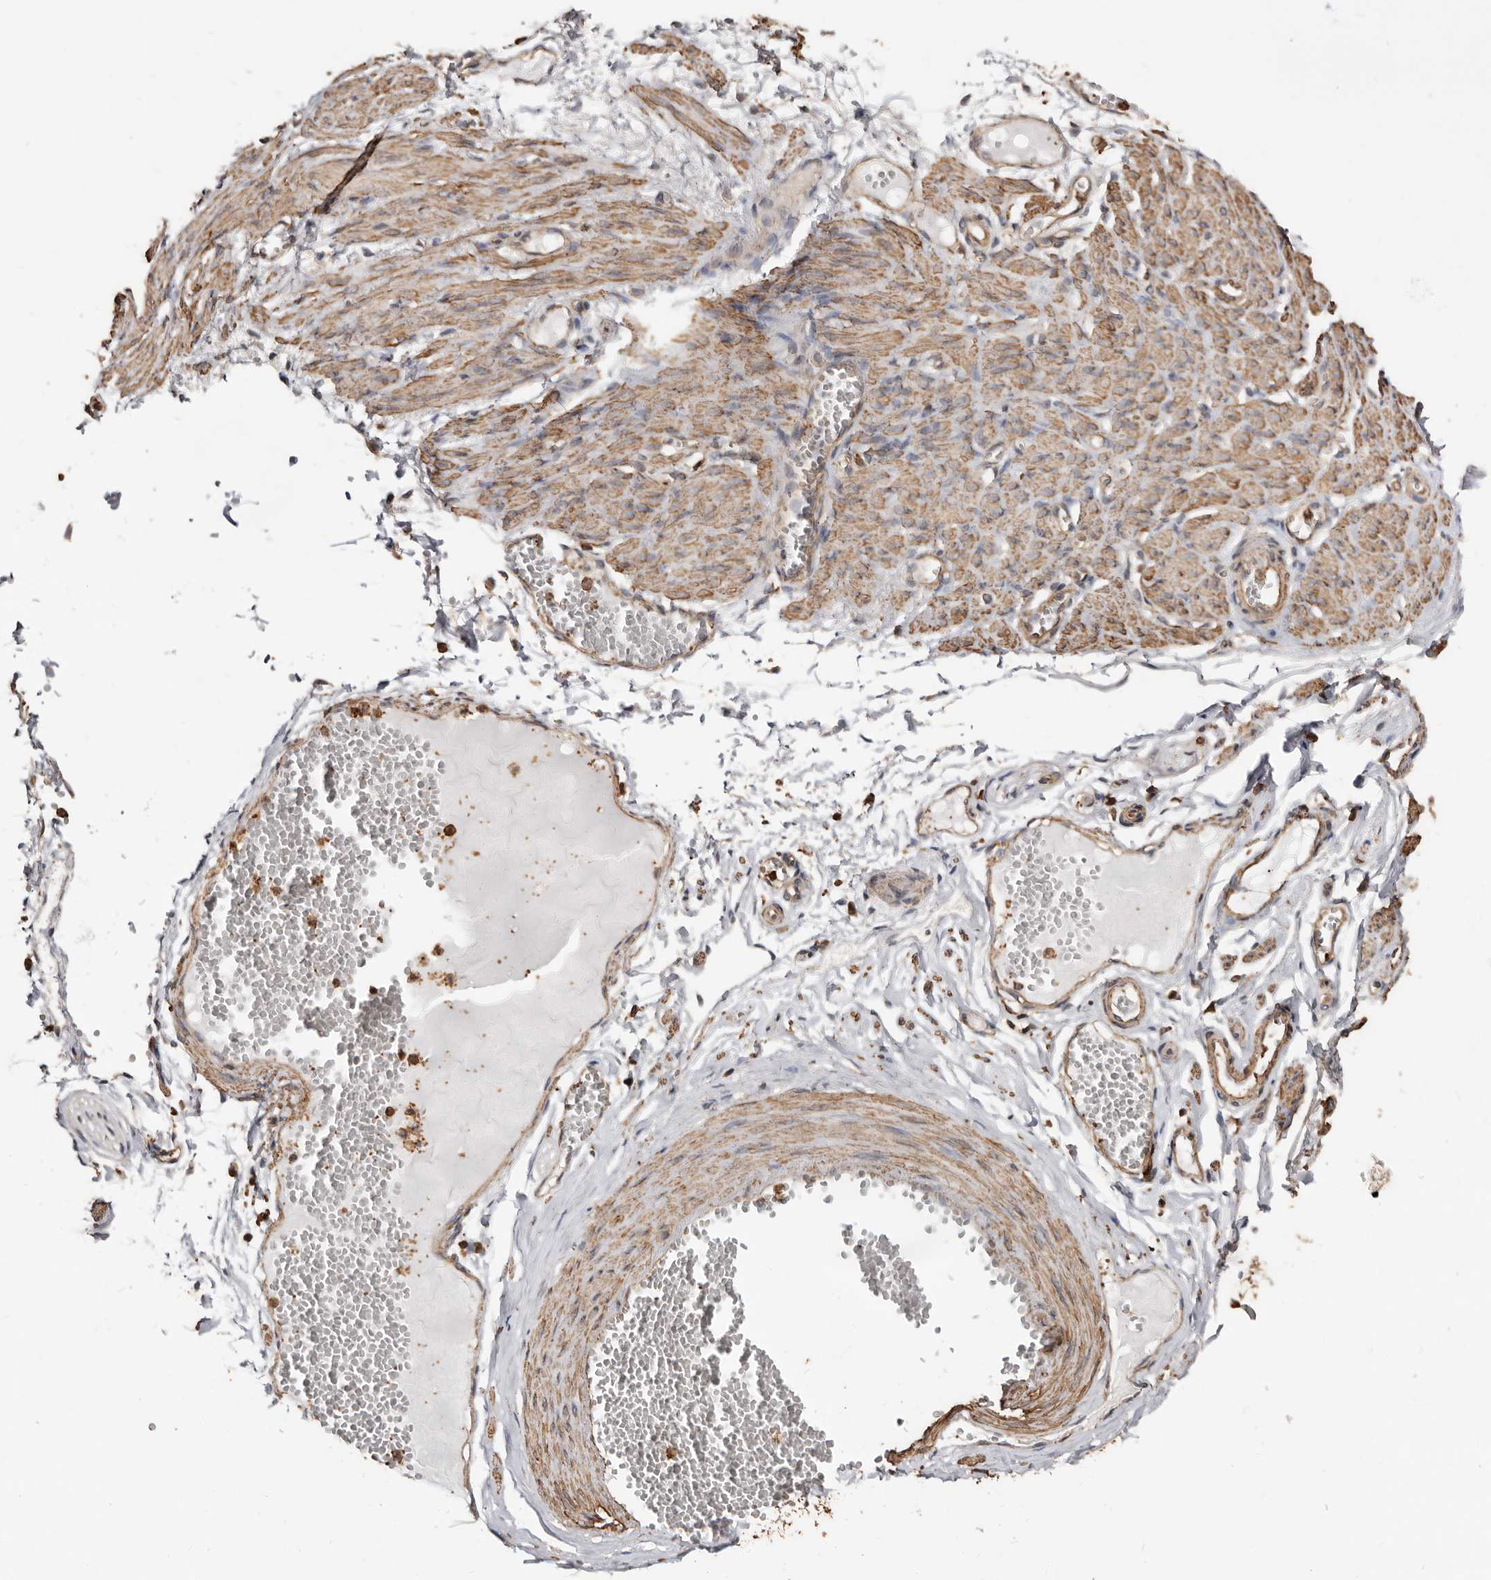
{"staining": {"intensity": "weak", "quantity": "25%-75%", "location": "cytoplasmic/membranous"}, "tissue": "soft tissue", "cell_type": "Fibroblasts", "image_type": "normal", "snomed": [{"axis": "morphology", "description": "Normal tissue, NOS"}, {"axis": "topography", "description": "Smooth muscle"}, {"axis": "topography", "description": "Peripheral nerve tissue"}], "caption": "High-magnification brightfield microscopy of unremarkable soft tissue stained with DAB (brown) and counterstained with hematoxylin (blue). fibroblasts exhibit weak cytoplasmic/membranous expression is identified in about25%-75% of cells.", "gene": "GSK3A", "patient": {"sex": "female", "age": 39}}